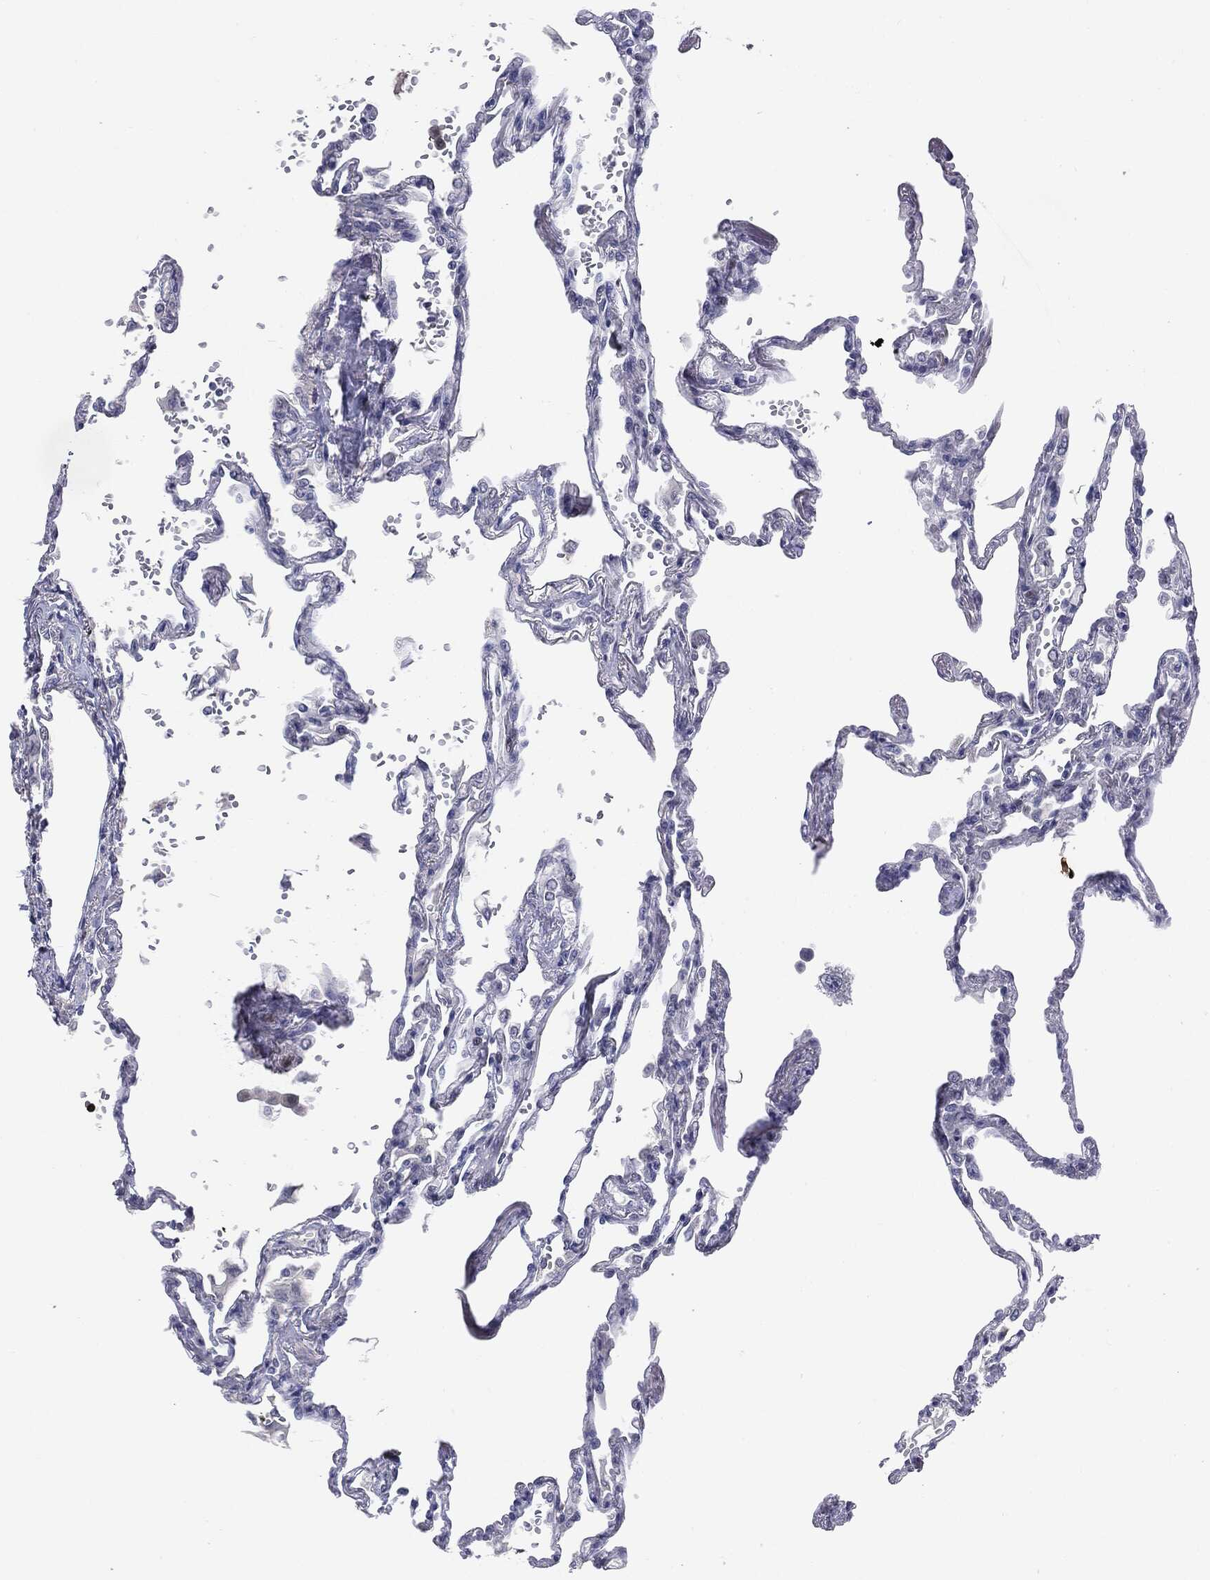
{"staining": {"intensity": "negative", "quantity": "none", "location": "none"}, "tissue": "lung", "cell_type": "Alveolar cells", "image_type": "normal", "snomed": [{"axis": "morphology", "description": "Normal tissue, NOS"}, {"axis": "topography", "description": "Lung"}], "caption": "Immunohistochemistry (IHC) micrograph of unremarkable lung: human lung stained with DAB exhibits no significant protein positivity in alveolar cells.", "gene": "KRT5", "patient": {"sex": "male", "age": 78}}